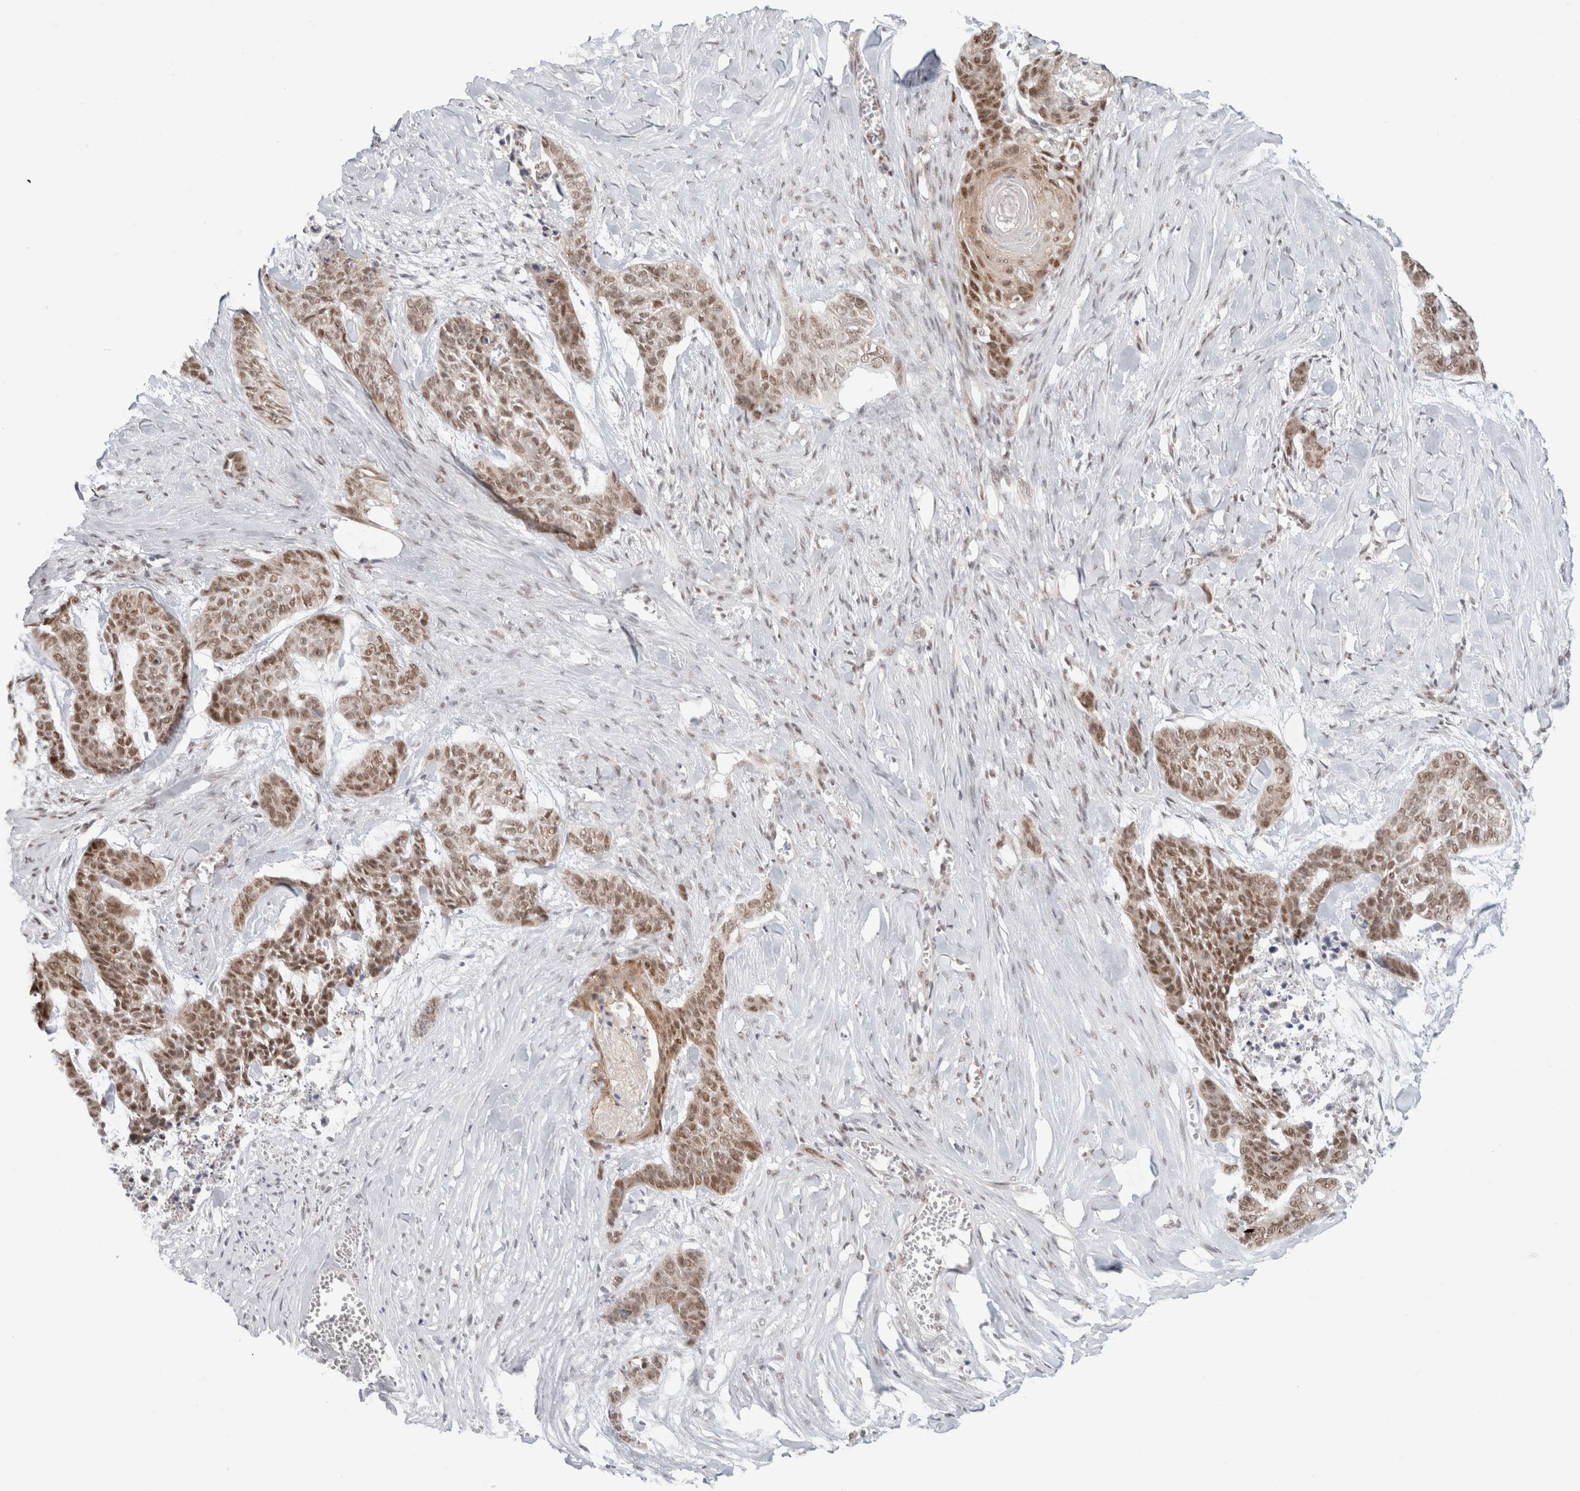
{"staining": {"intensity": "moderate", "quantity": ">75%", "location": "nuclear"}, "tissue": "skin cancer", "cell_type": "Tumor cells", "image_type": "cancer", "snomed": [{"axis": "morphology", "description": "Basal cell carcinoma"}, {"axis": "topography", "description": "Skin"}], "caption": "Moderate nuclear protein positivity is appreciated in about >75% of tumor cells in skin basal cell carcinoma.", "gene": "TRMT12", "patient": {"sex": "female", "age": 64}}